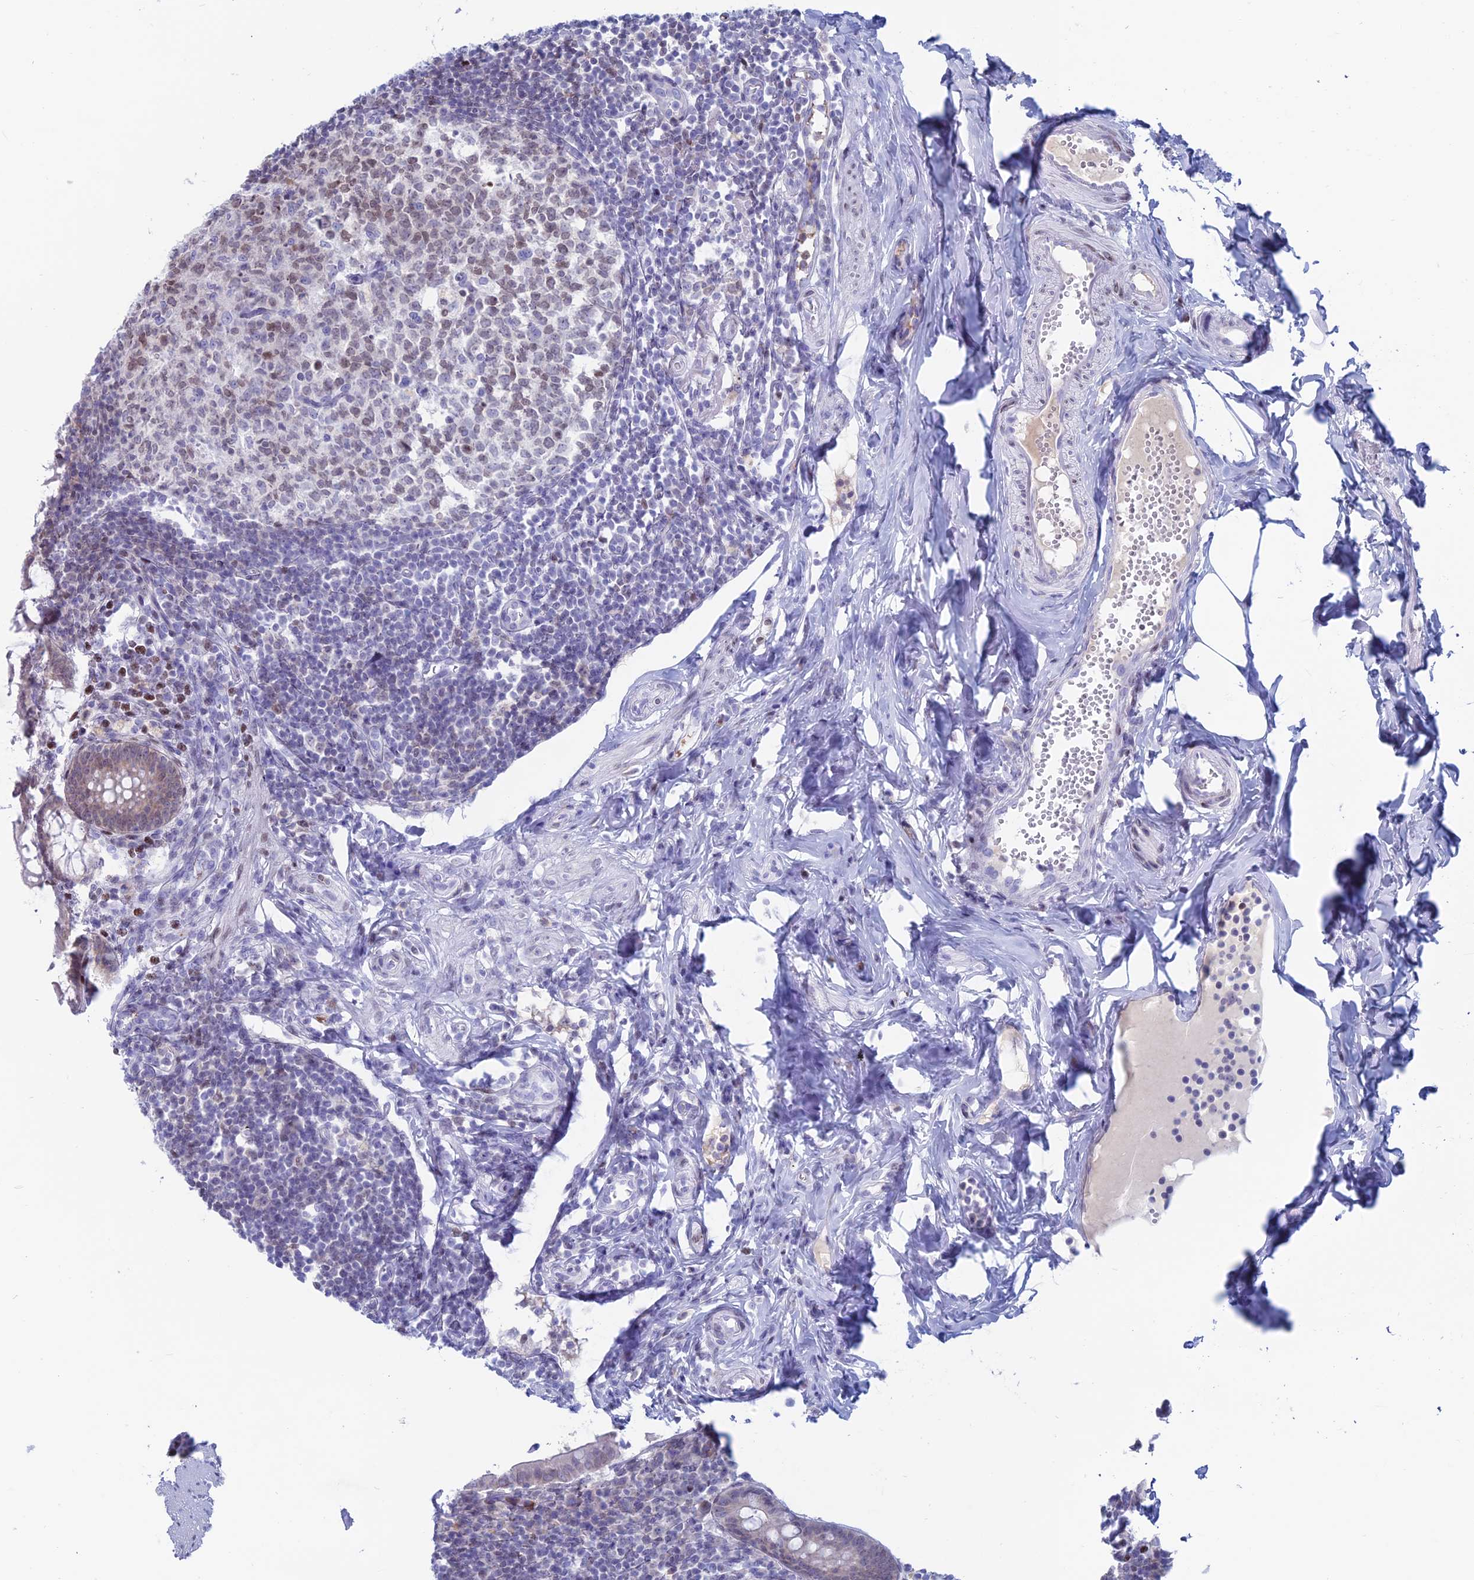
{"staining": {"intensity": "weak", "quantity": "<25%", "location": "nuclear"}, "tissue": "appendix", "cell_type": "Glandular cells", "image_type": "normal", "snomed": [{"axis": "morphology", "description": "Normal tissue, NOS"}, {"axis": "topography", "description": "Appendix"}], "caption": "IHC photomicrograph of unremarkable human appendix stained for a protein (brown), which shows no staining in glandular cells. (DAB (3,3'-diaminobenzidine) immunohistochemistry (IHC), high magnification).", "gene": "CERS6", "patient": {"sex": "female", "age": 33}}